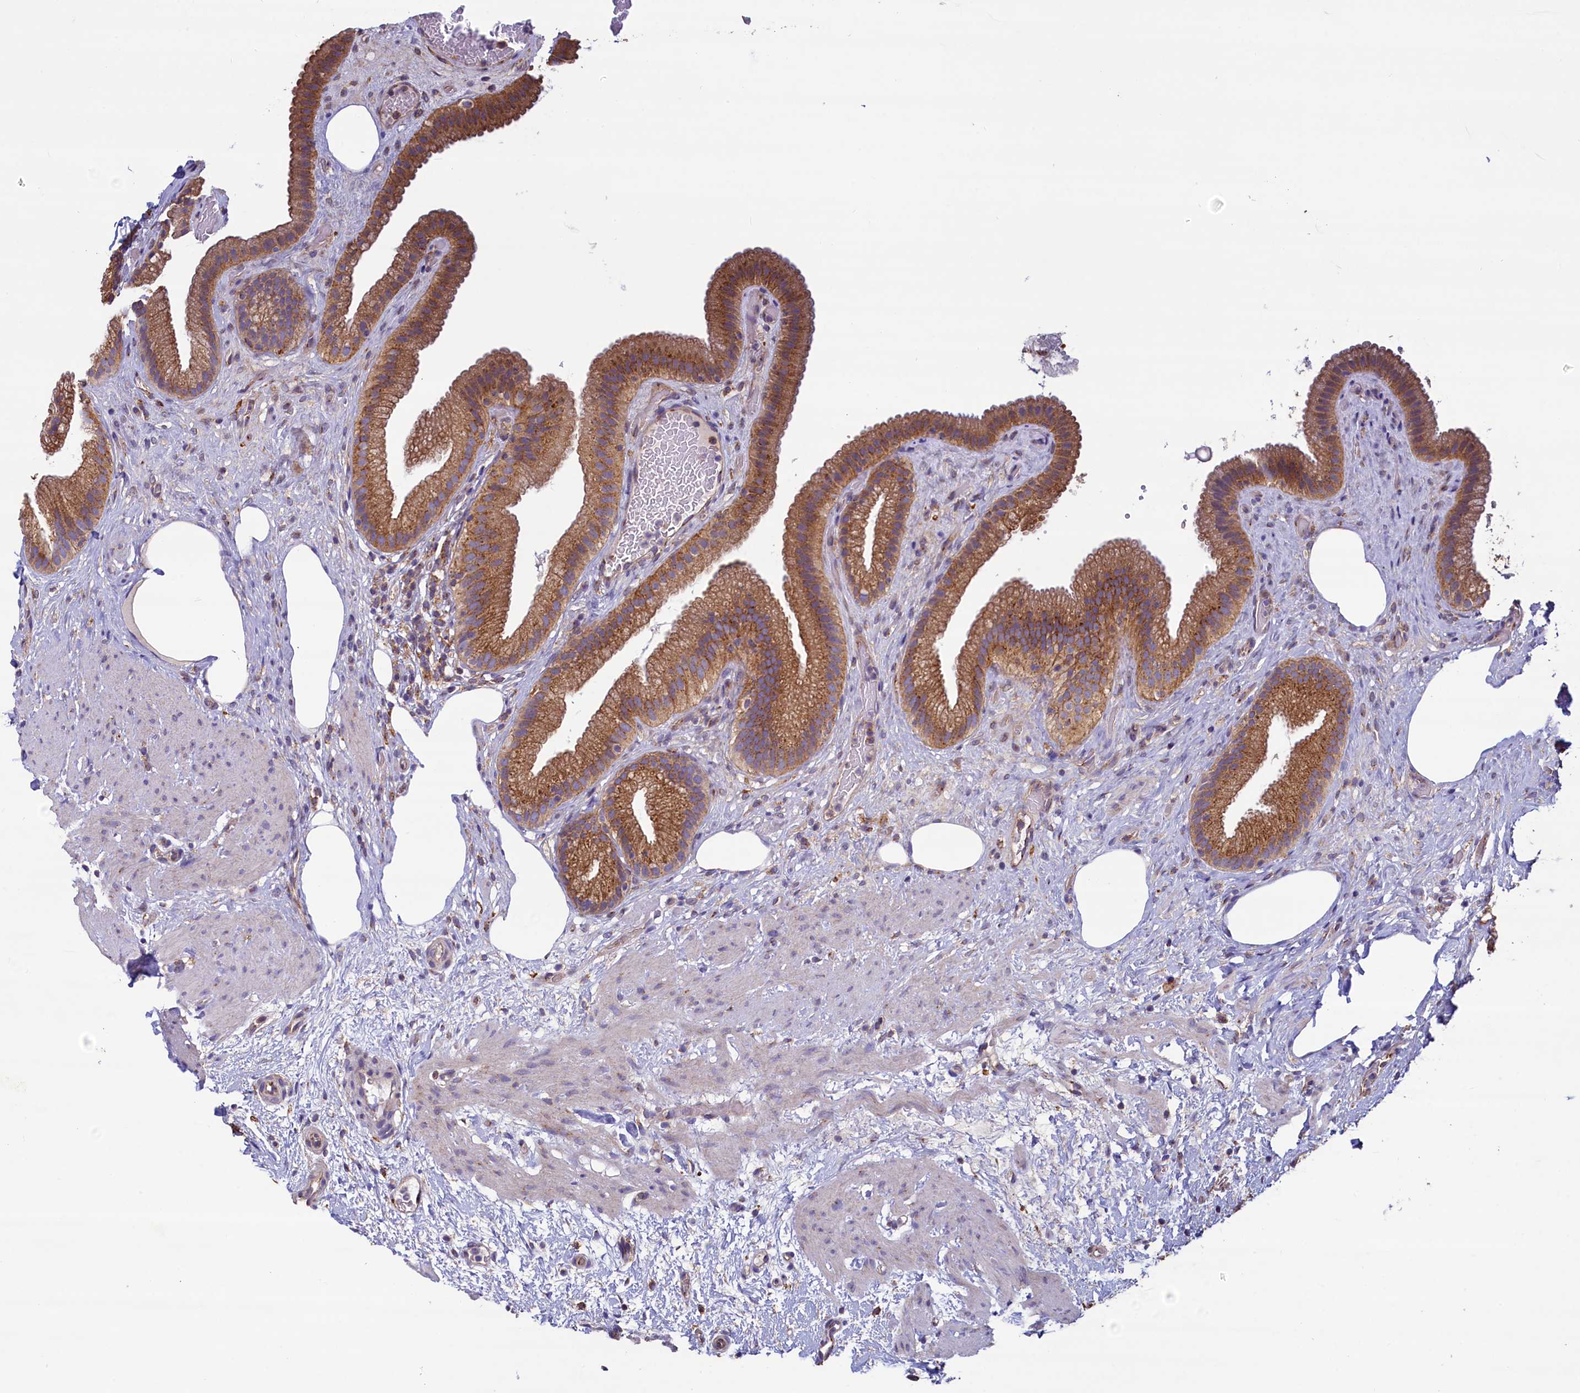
{"staining": {"intensity": "strong", "quantity": ">75%", "location": "cytoplasmic/membranous"}, "tissue": "gallbladder", "cell_type": "Glandular cells", "image_type": "normal", "snomed": [{"axis": "morphology", "description": "Normal tissue, NOS"}, {"axis": "morphology", "description": "Inflammation, NOS"}, {"axis": "topography", "description": "Gallbladder"}], "caption": "IHC of normal gallbladder exhibits high levels of strong cytoplasmic/membranous positivity in approximately >75% of glandular cells. The staining is performed using DAB (3,3'-diaminobenzidine) brown chromogen to label protein expression. The nuclei are counter-stained blue using hematoxylin.", "gene": "GPR21", "patient": {"sex": "male", "age": 51}}